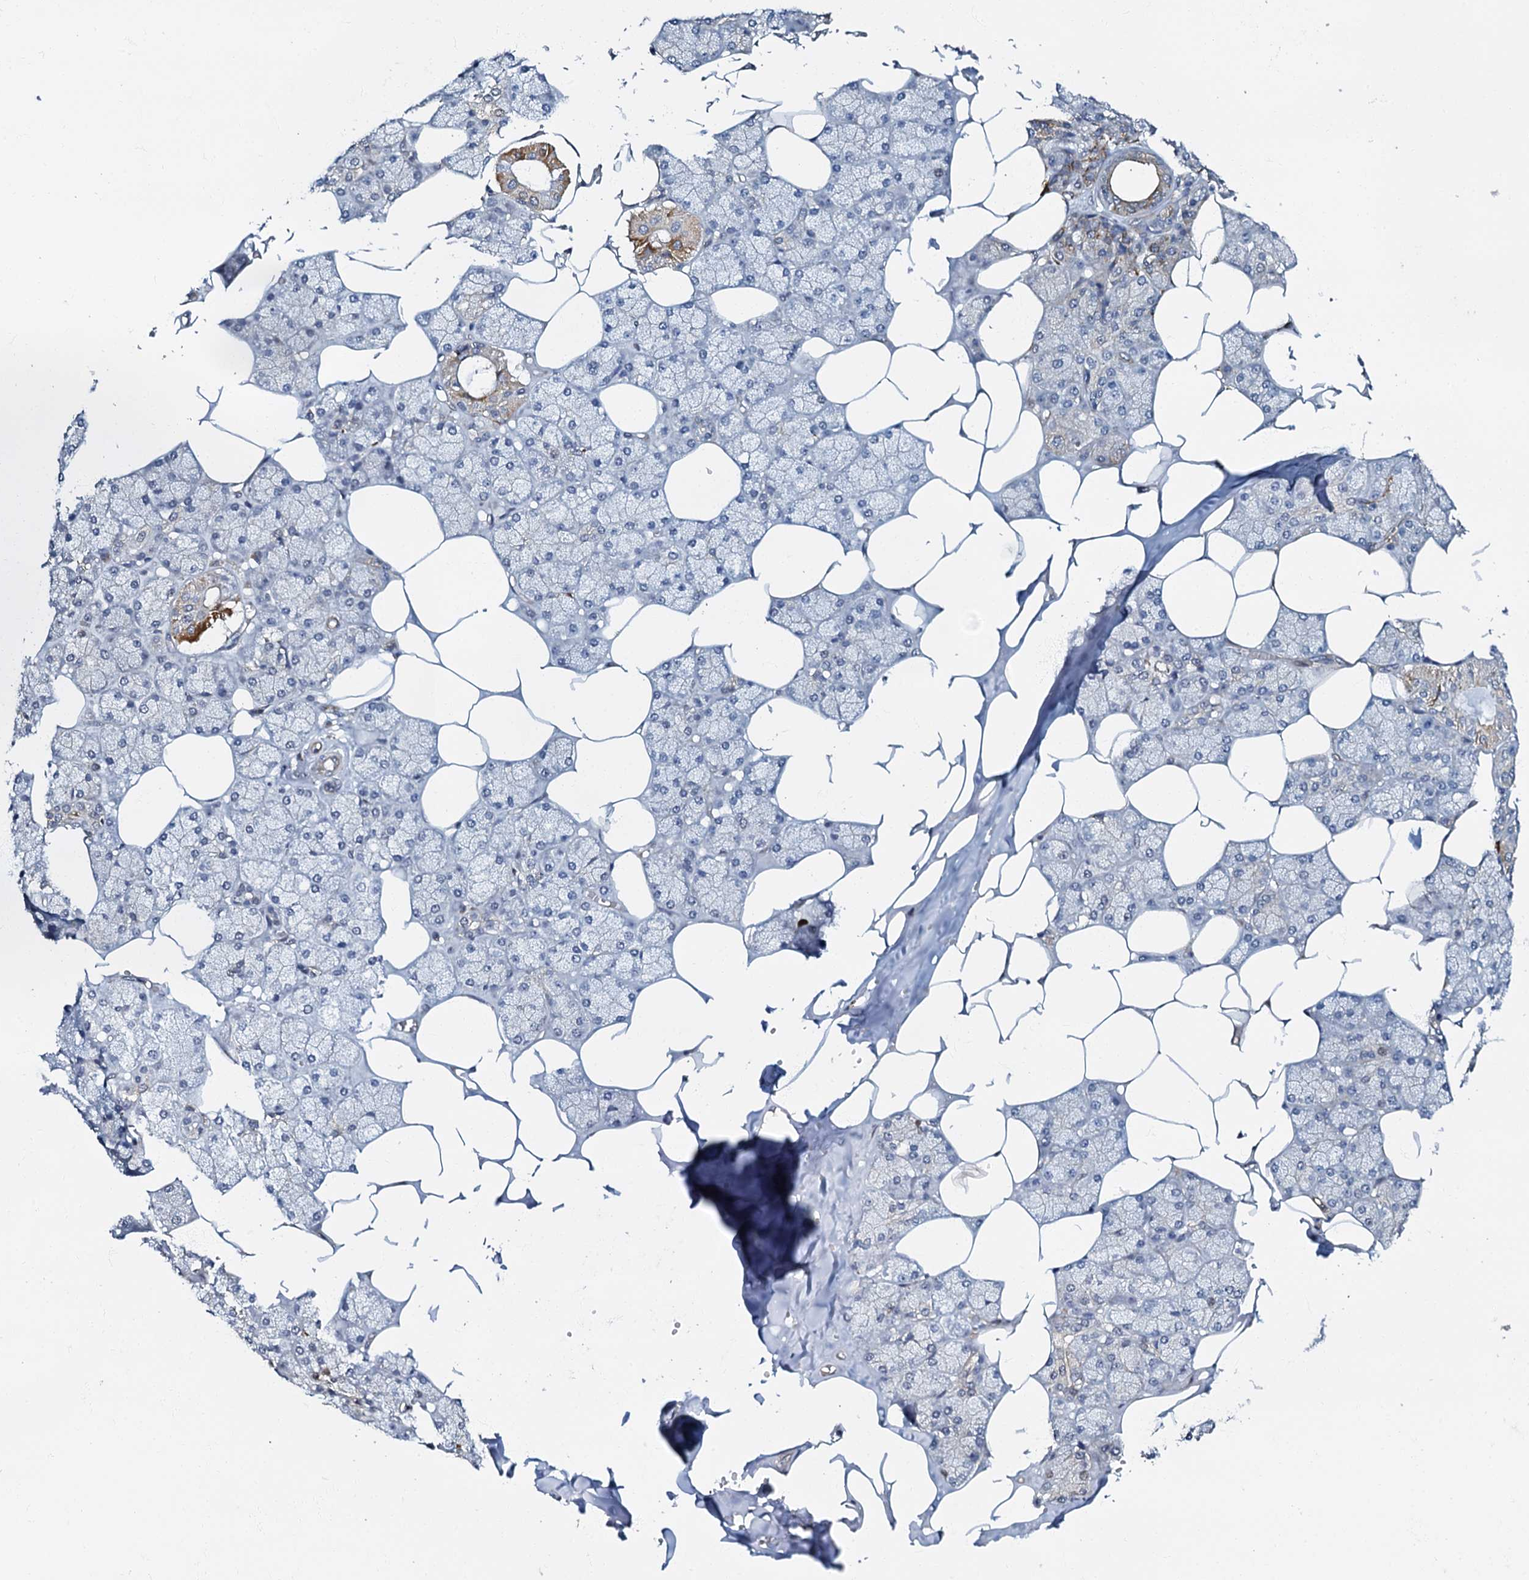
{"staining": {"intensity": "moderate", "quantity": "<25%", "location": "cytoplasmic/membranous"}, "tissue": "salivary gland", "cell_type": "Glandular cells", "image_type": "normal", "snomed": [{"axis": "morphology", "description": "Normal tissue, NOS"}, {"axis": "topography", "description": "Salivary gland"}], "caption": "Human salivary gland stained with a brown dye displays moderate cytoplasmic/membranous positive expression in about <25% of glandular cells.", "gene": "OLAH", "patient": {"sex": "male", "age": 62}}